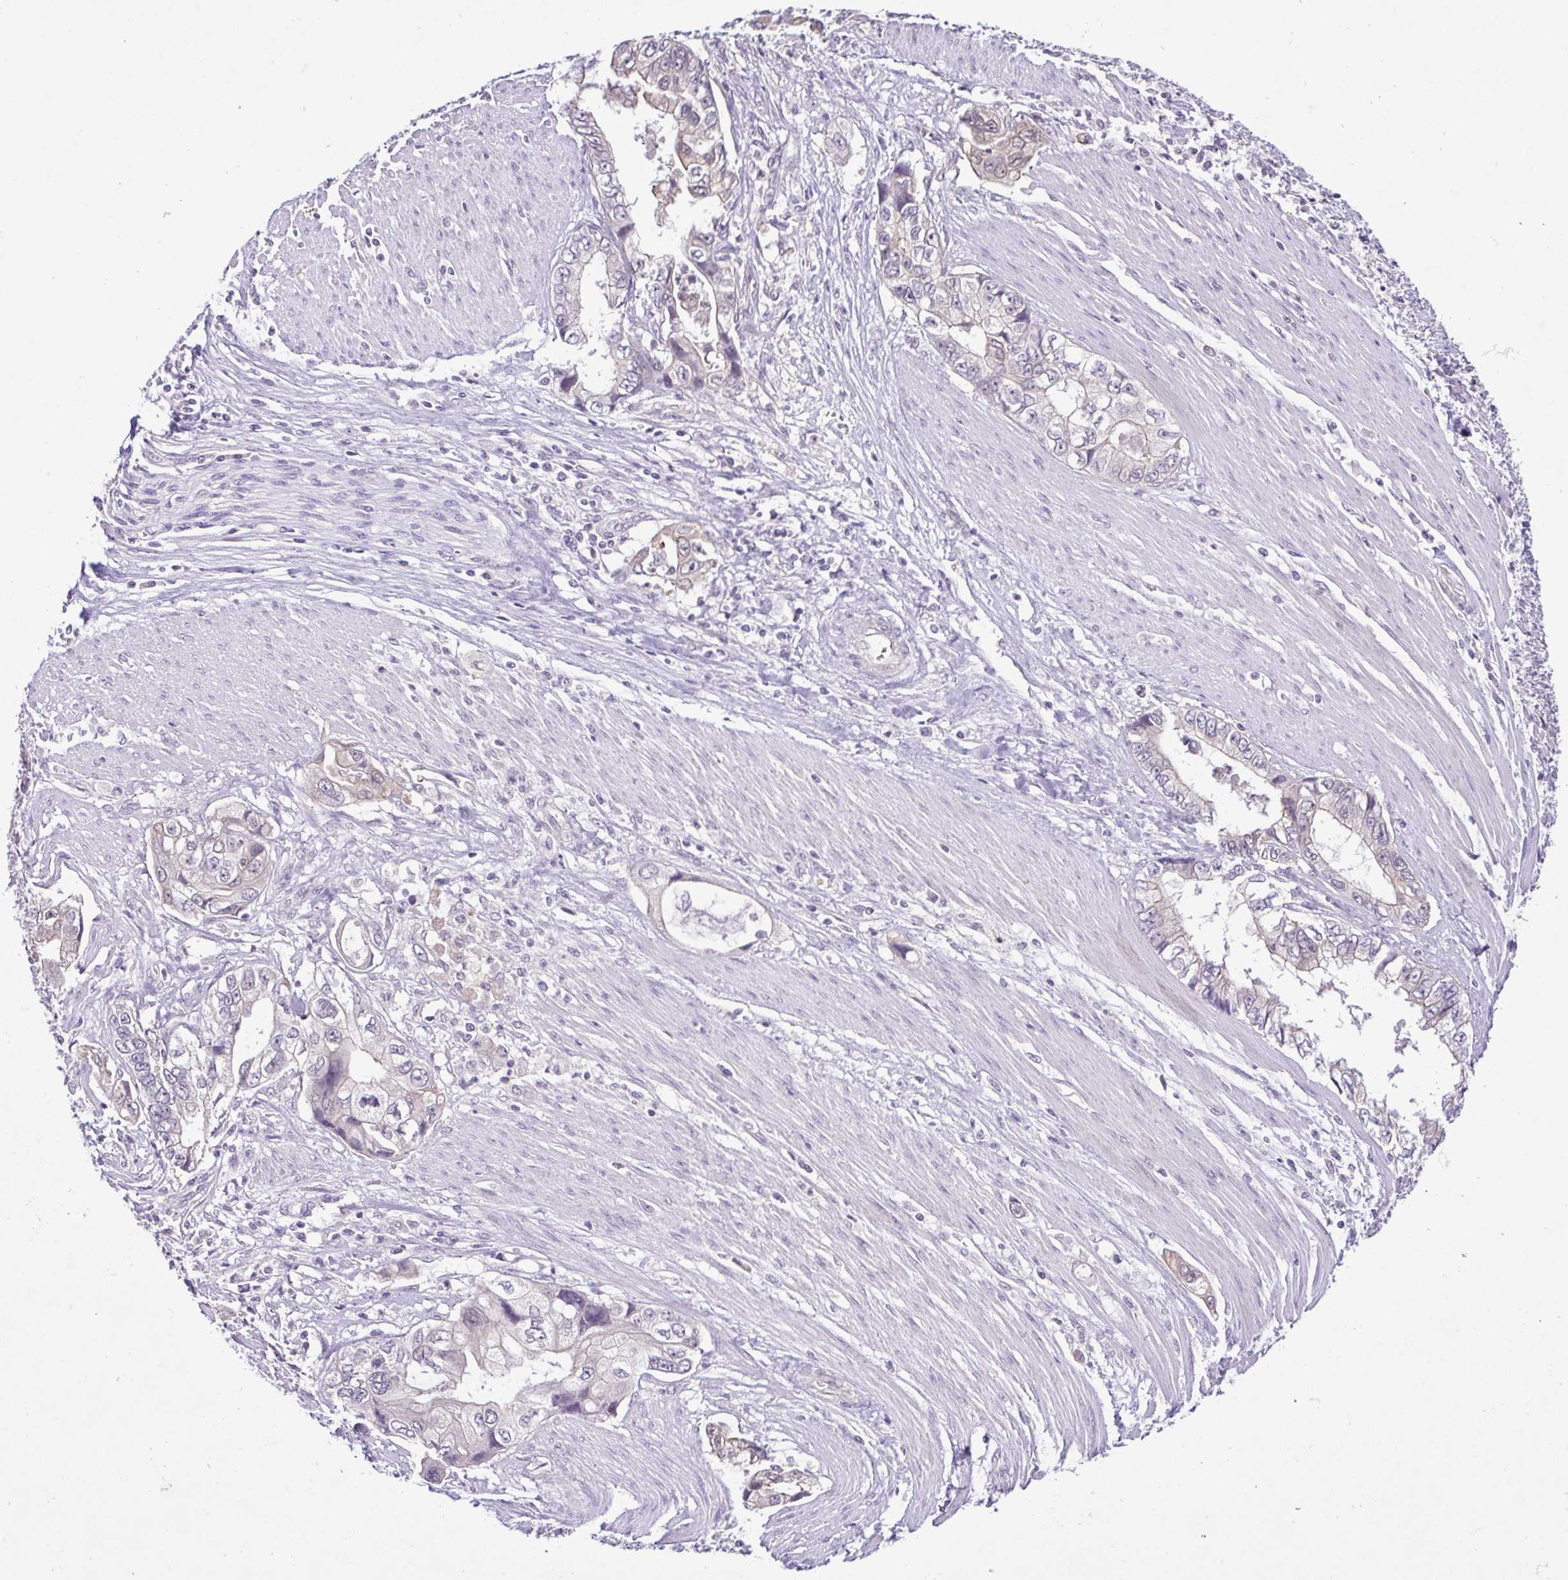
{"staining": {"intensity": "negative", "quantity": "none", "location": "none"}, "tissue": "stomach cancer", "cell_type": "Tumor cells", "image_type": "cancer", "snomed": [{"axis": "morphology", "description": "Adenocarcinoma, NOS"}, {"axis": "topography", "description": "Pancreas"}, {"axis": "topography", "description": "Stomach, upper"}], "caption": "High magnification brightfield microscopy of adenocarcinoma (stomach) stained with DAB (3,3'-diaminobenzidine) (brown) and counterstained with hematoxylin (blue): tumor cells show no significant staining.", "gene": "IL1RN", "patient": {"sex": "male", "age": 77}}